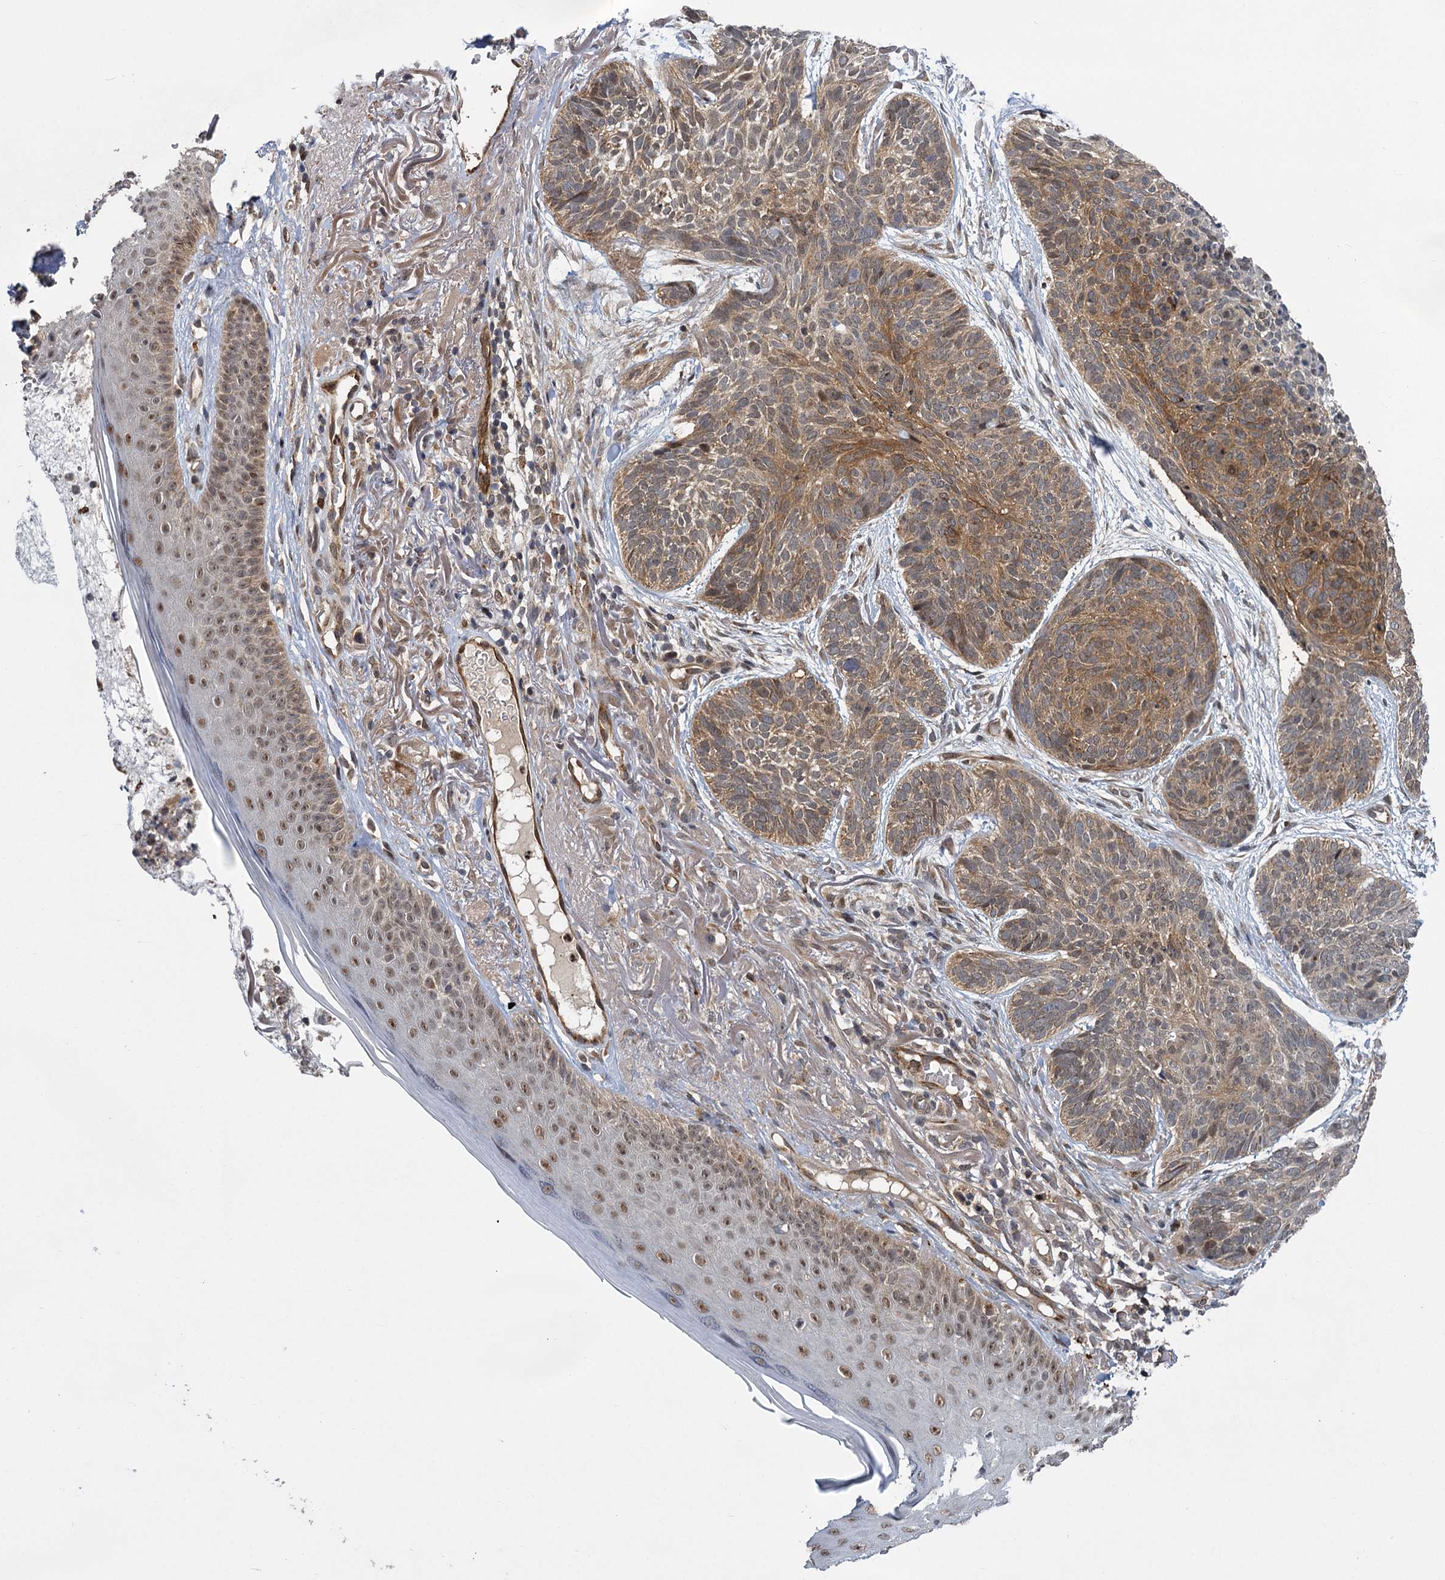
{"staining": {"intensity": "moderate", "quantity": ">75%", "location": "cytoplasmic/membranous"}, "tissue": "skin cancer", "cell_type": "Tumor cells", "image_type": "cancer", "snomed": [{"axis": "morphology", "description": "Normal tissue, NOS"}, {"axis": "morphology", "description": "Basal cell carcinoma"}, {"axis": "topography", "description": "Skin"}], "caption": "Tumor cells demonstrate medium levels of moderate cytoplasmic/membranous positivity in about >75% of cells in human basal cell carcinoma (skin).", "gene": "GAL3ST4", "patient": {"sex": "male", "age": 66}}